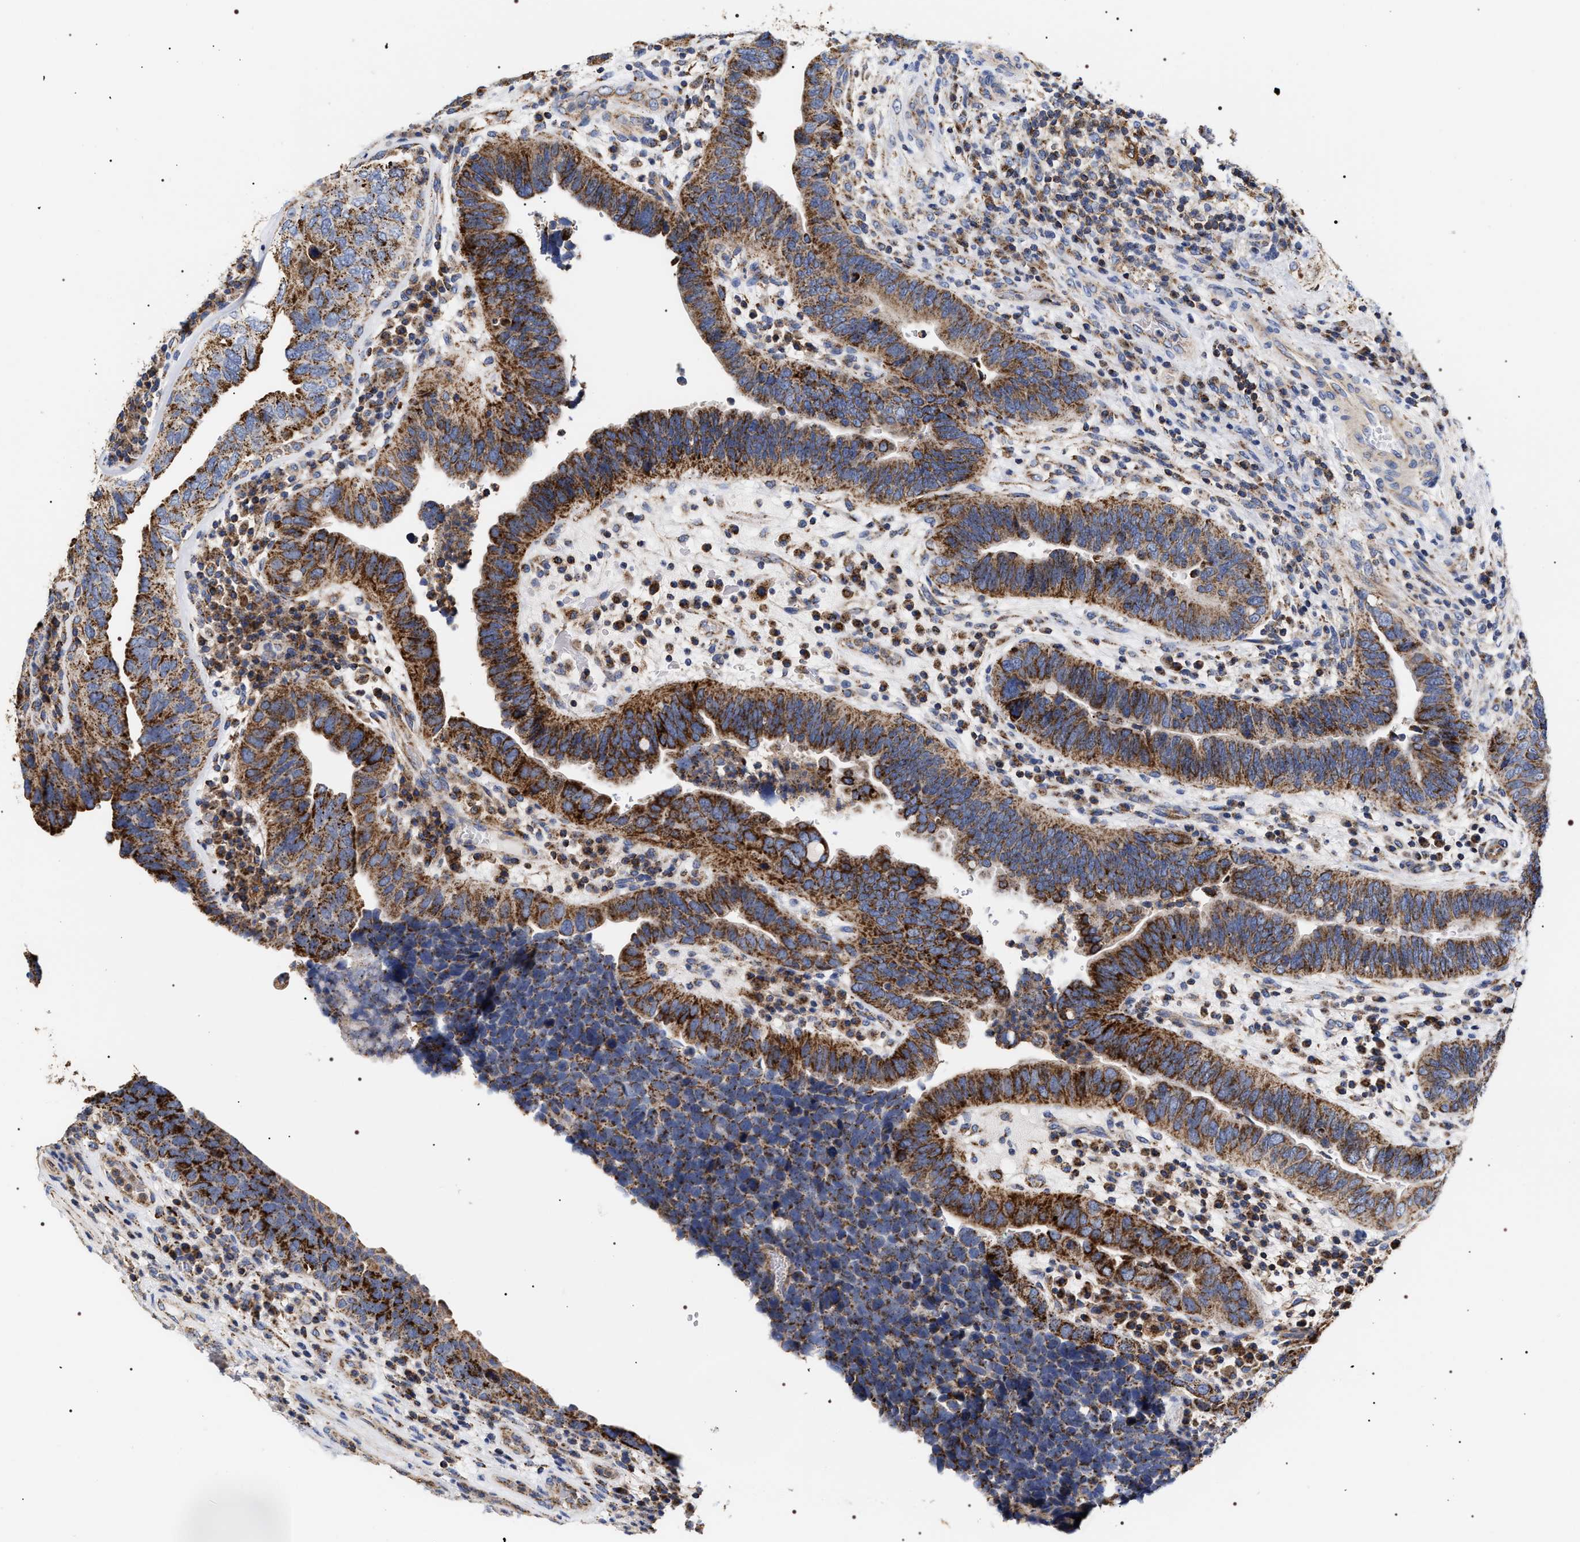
{"staining": {"intensity": "strong", "quantity": ">75%", "location": "cytoplasmic/membranous"}, "tissue": "urothelial cancer", "cell_type": "Tumor cells", "image_type": "cancer", "snomed": [{"axis": "morphology", "description": "Urothelial carcinoma, High grade"}, {"axis": "topography", "description": "Urinary bladder"}], "caption": "An image showing strong cytoplasmic/membranous positivity in approximately >75% of tumor cells in urothelial cancer, as visualized by brown immunohistochemical staining.", "gene": "COG5", "patient": {"sex": "female", "age": 82}}